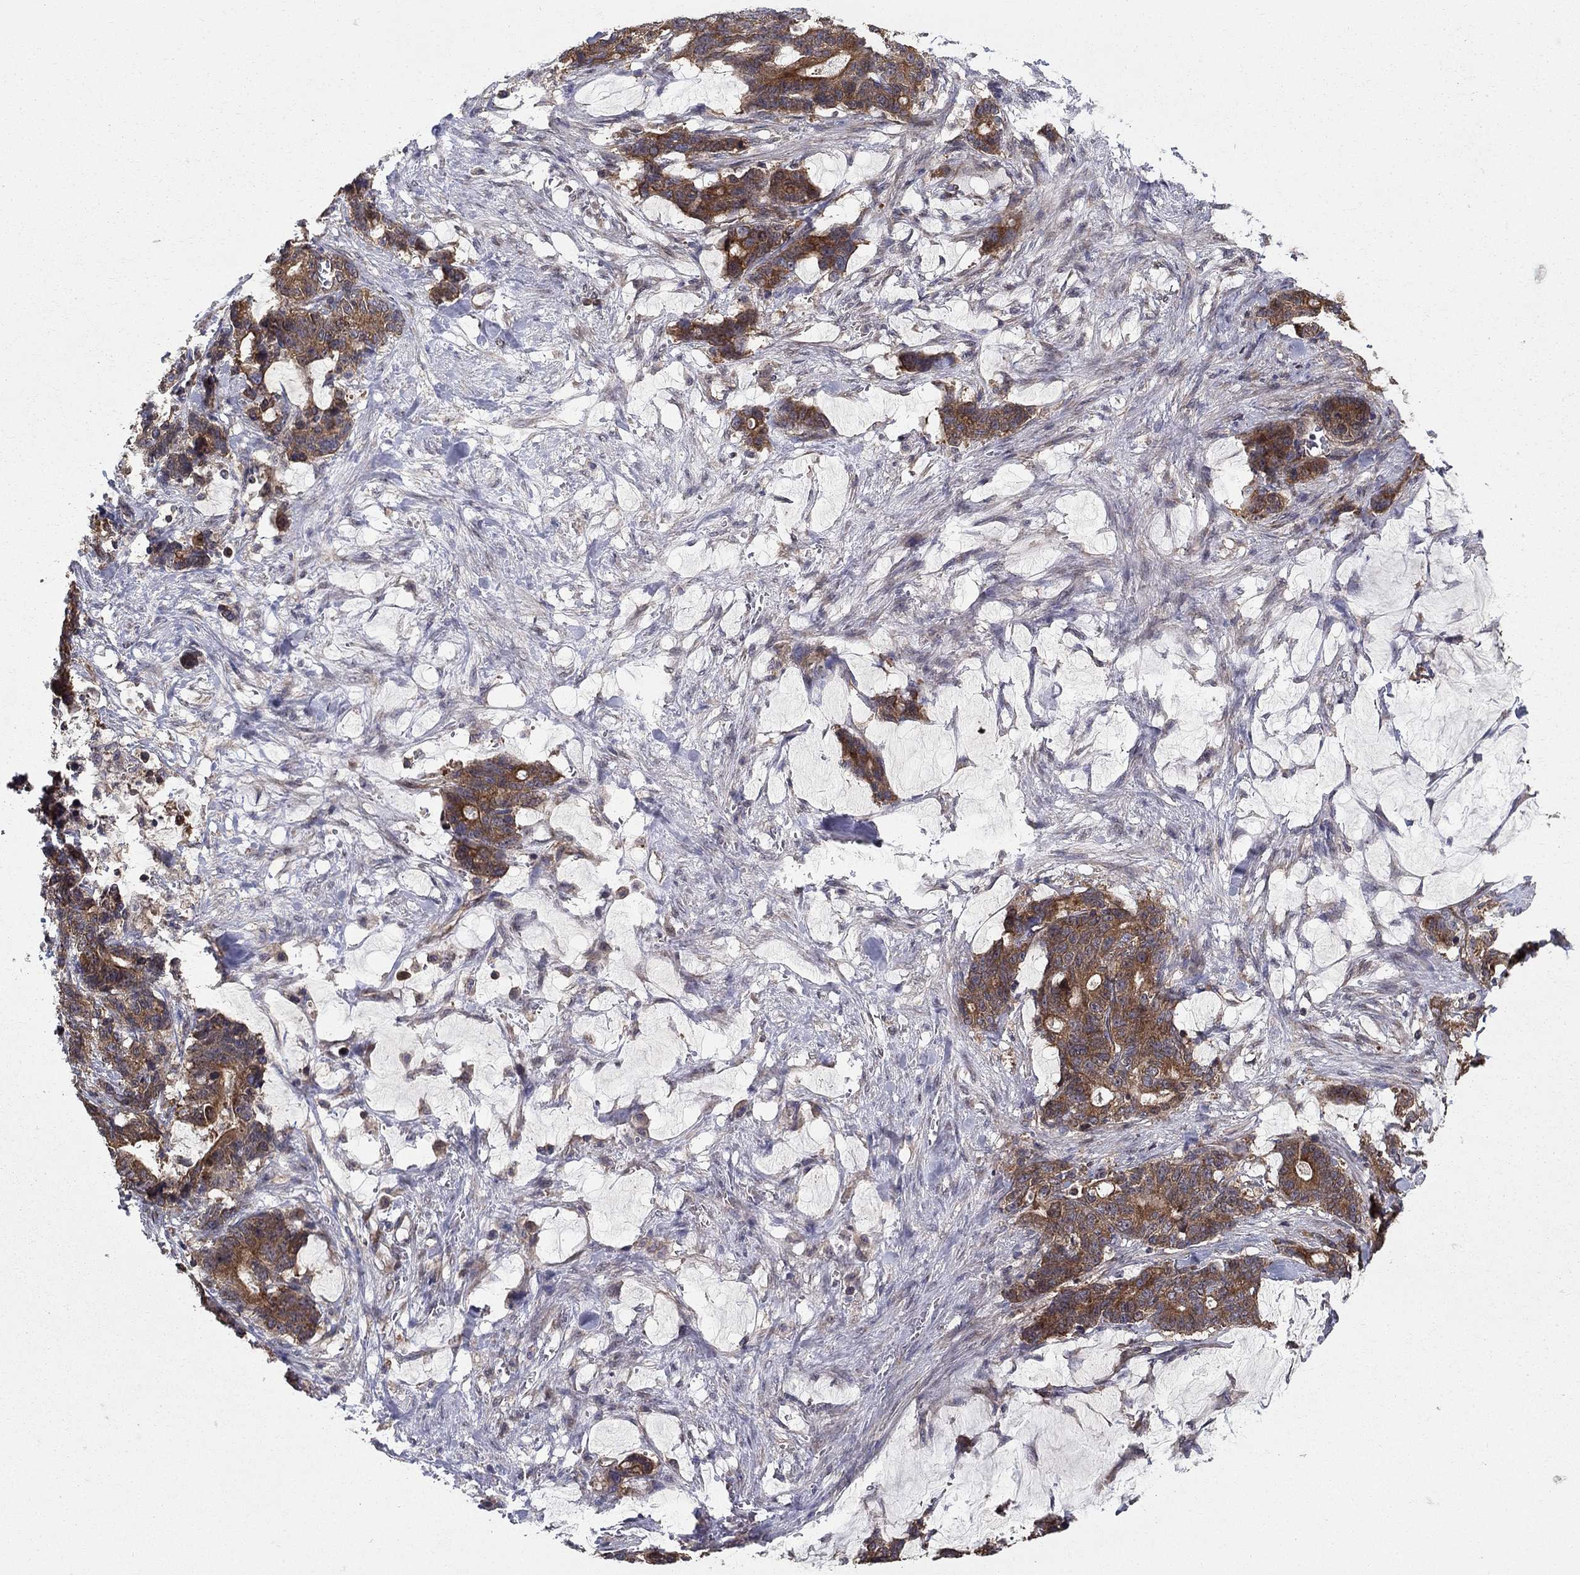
{"staining": {"intensity": "strong", "quantity": "25%-75%", "location": "cytoplasmic/membranous"}, "tissue": "stomach cancer", "cell_type": "Tumor cells", "image_type": "cancer", "snomed": [{"axis": "morphology", "description": "Normal tissue, NOS"}, {"axis": "morphology", "description": "Adenocarcinoma, NOS"}, {"axis": "topography", "description": "Stomach"}], "caption": "A brown stain highlights strong cytoplasmic/membranous expression of a protein in stomach cancer tumor cells. (DAB = brown stain, brightfield microscopy at high magnification).", "gene": "BMERB1", "patient": {"sex": "female", "age": 64}}